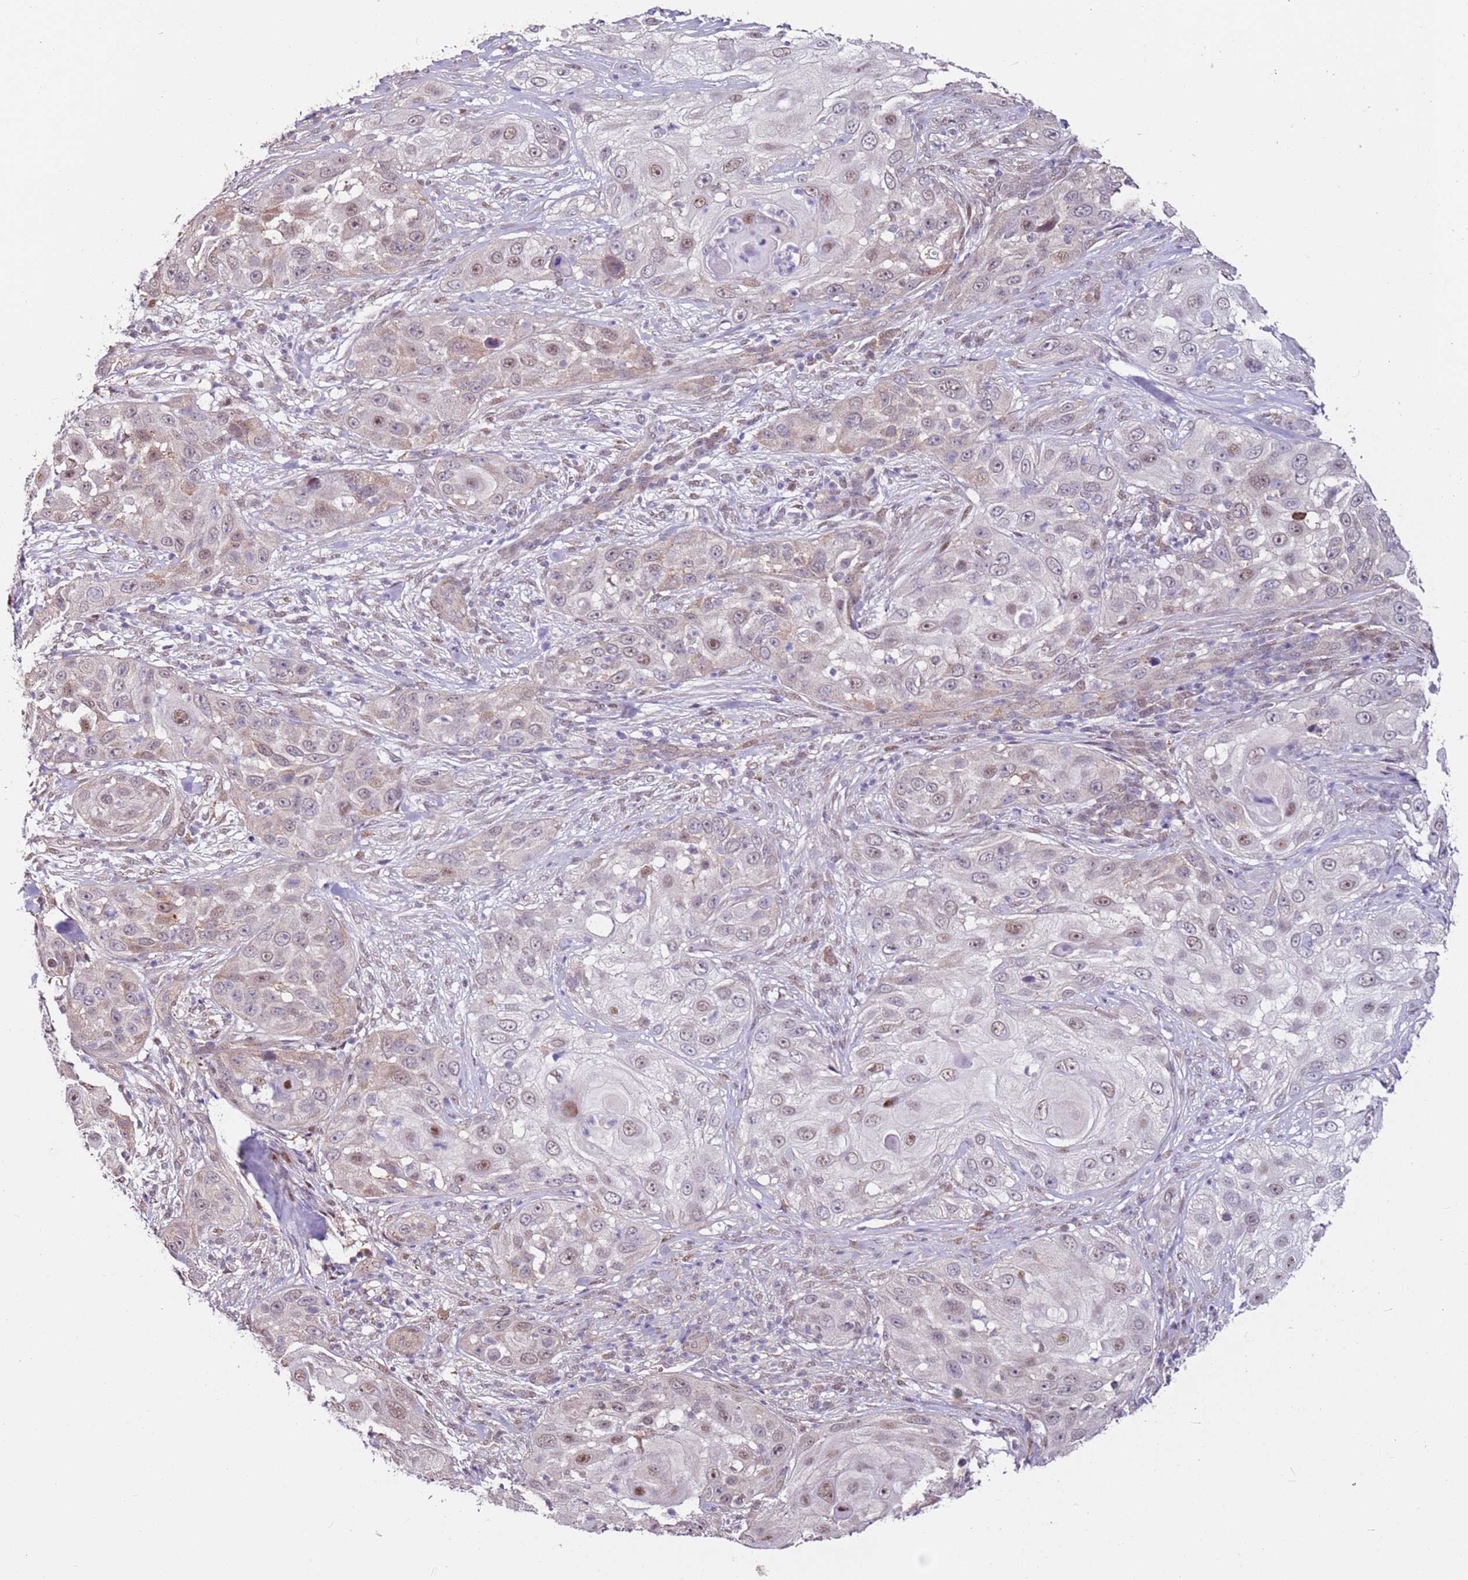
{"staining": {"intensity": "moderate", "quantity": "<25%", "location": "nuclear"}, "tissue": "skin cancer", "cell_type": "Tumor cells", "image_type": "cancer", "snomed": [{"axis": "morphology", "description": "Squamous cell carcinoma, NOS"}, {"axis": "topography", "description": "Skin"}], "caption": "This is a photomicrograph of IHC staining of skin cancer (squamous cell carcinoma), which shows moderate expression in the nuclear of tumor cells.", "gene": "PSMD4", "patient": {"sex": "female", "age": 44}}